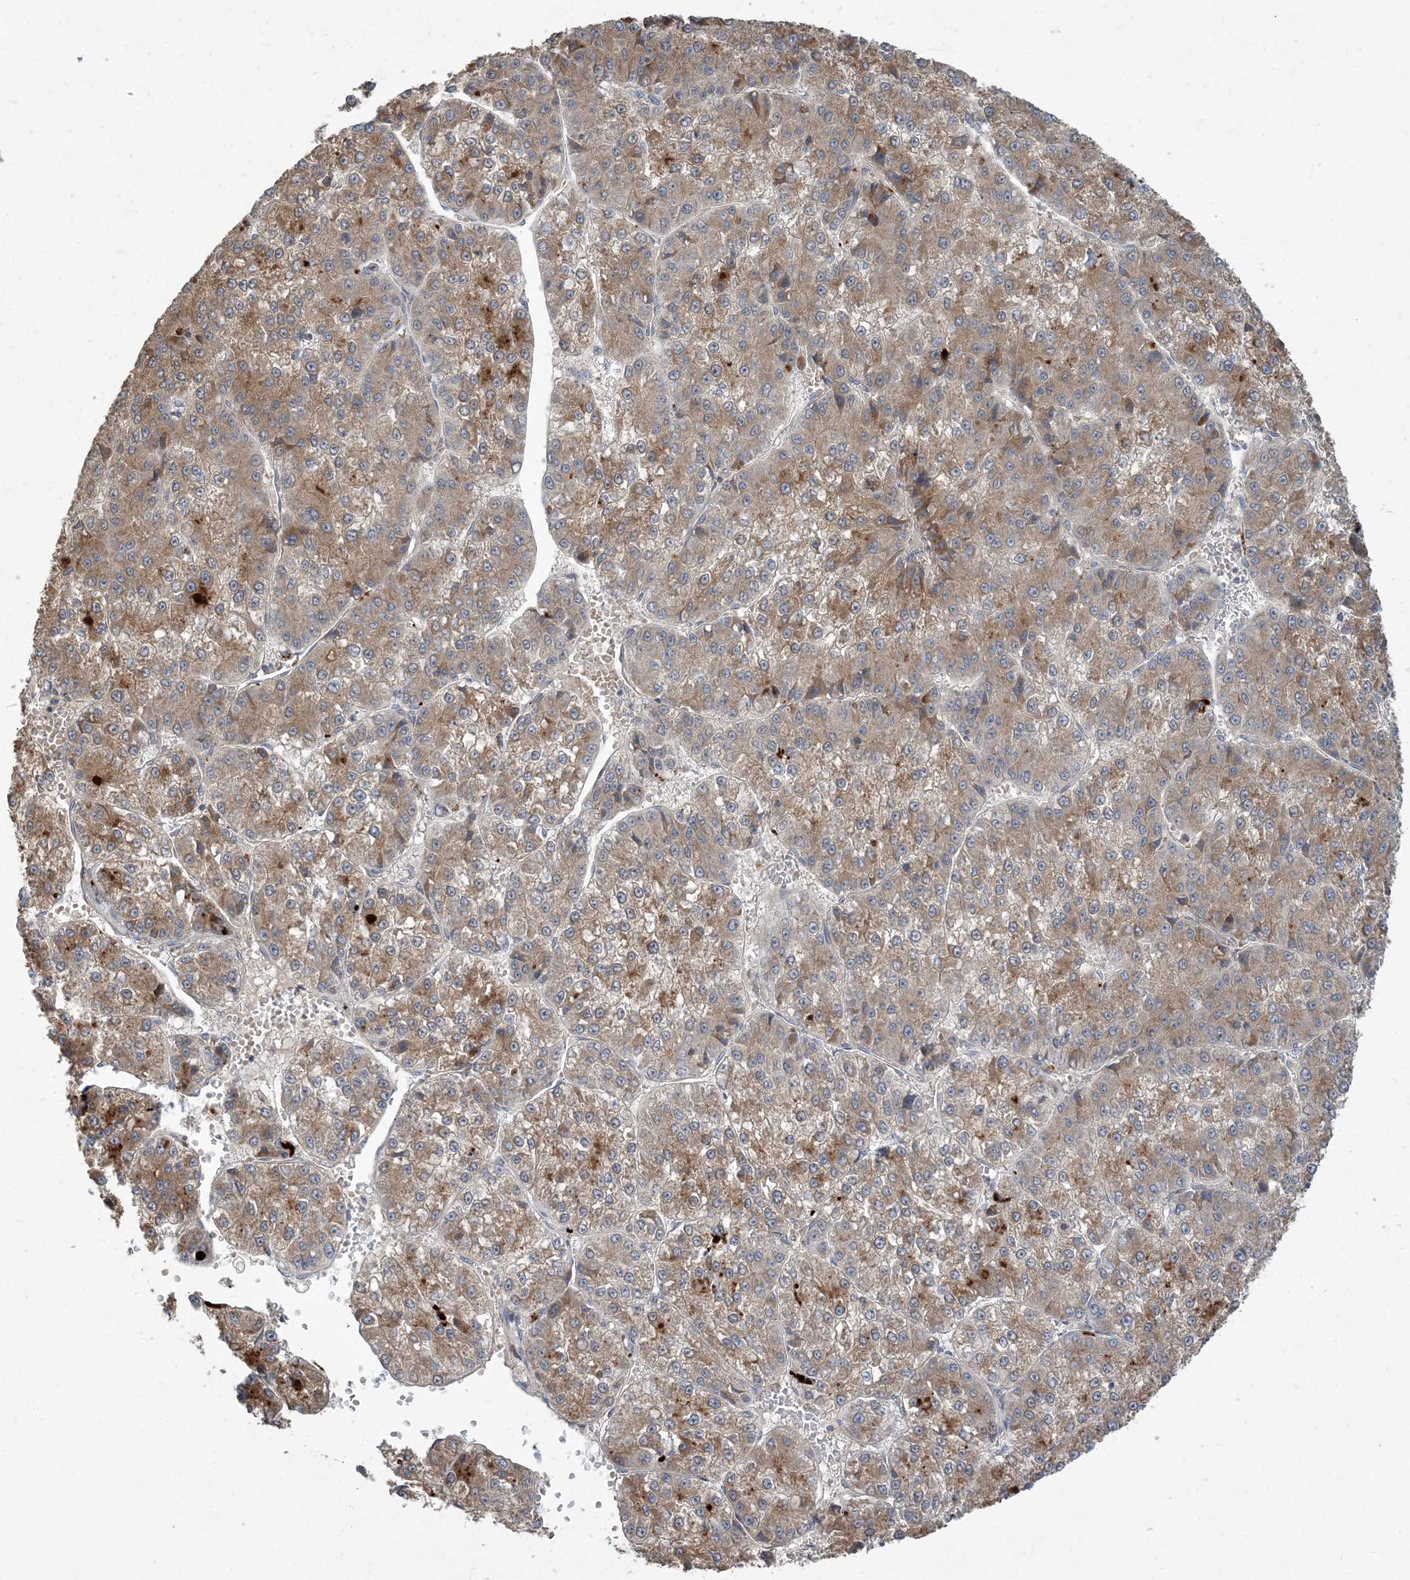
{"staining": {"intensity": "moderate", "quantity": ">75%", "location": "cytoplasmic/membranous"}, "tissue": "liver cancer", "cell_type": "Tumor cells", "image_type": "cancer", "snomed": [{"axis": "morphology", "description": "Carcinoma, Hepatocellular, NOS"}, {"axis": "topography", "description": "Liver"}], "caption": "A medium amount of moderate cytoplasmic/membranous staining is appreciated in about >75% of tumor cells in liver cancer tissue.", "gene": "LTN1", "patient": {"sex": "female", "age": 73}}